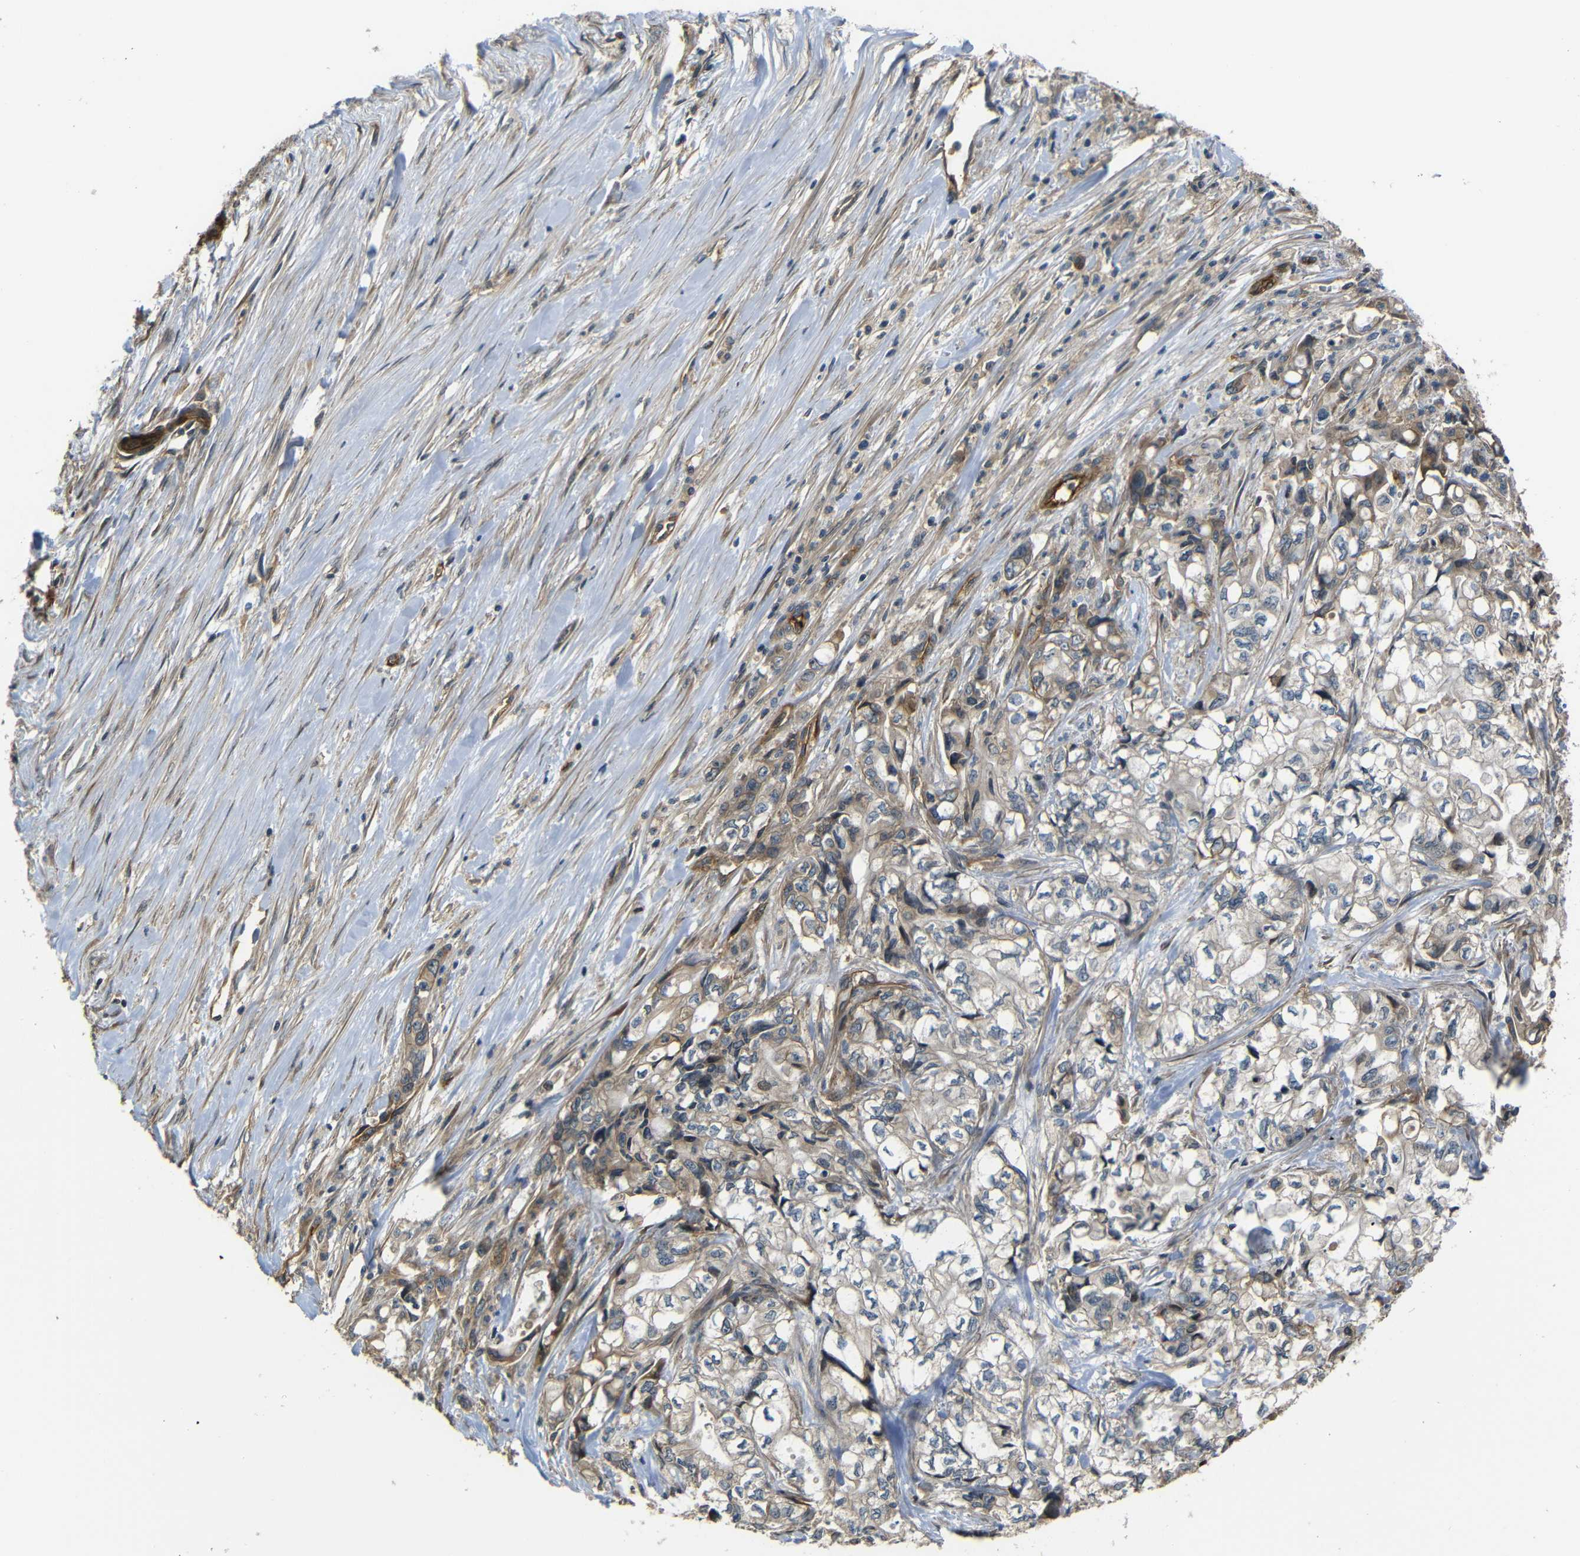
{"staining": {"intensity": "weak", "quantity": "25%-75%", "location": "cytoplasmic/membranous"}, "tissue": "pancreatic cancer", "cell_type": "Tumor cells", "image_type": "cancer", "snomed": [{"axis": "morphology", "description": "Adenocarcinoma, NOS"}, {"axis": "topography", "description": "Pancreas"}], "caption": "Immunohistochemical staining of pancreatic cancer demonstrates weak cytoplasmic/membranous protein positivity in about 25%-75% of tumor cells.", "gene": "RELL1", "patient": {"sex": "male", "age": 79}}